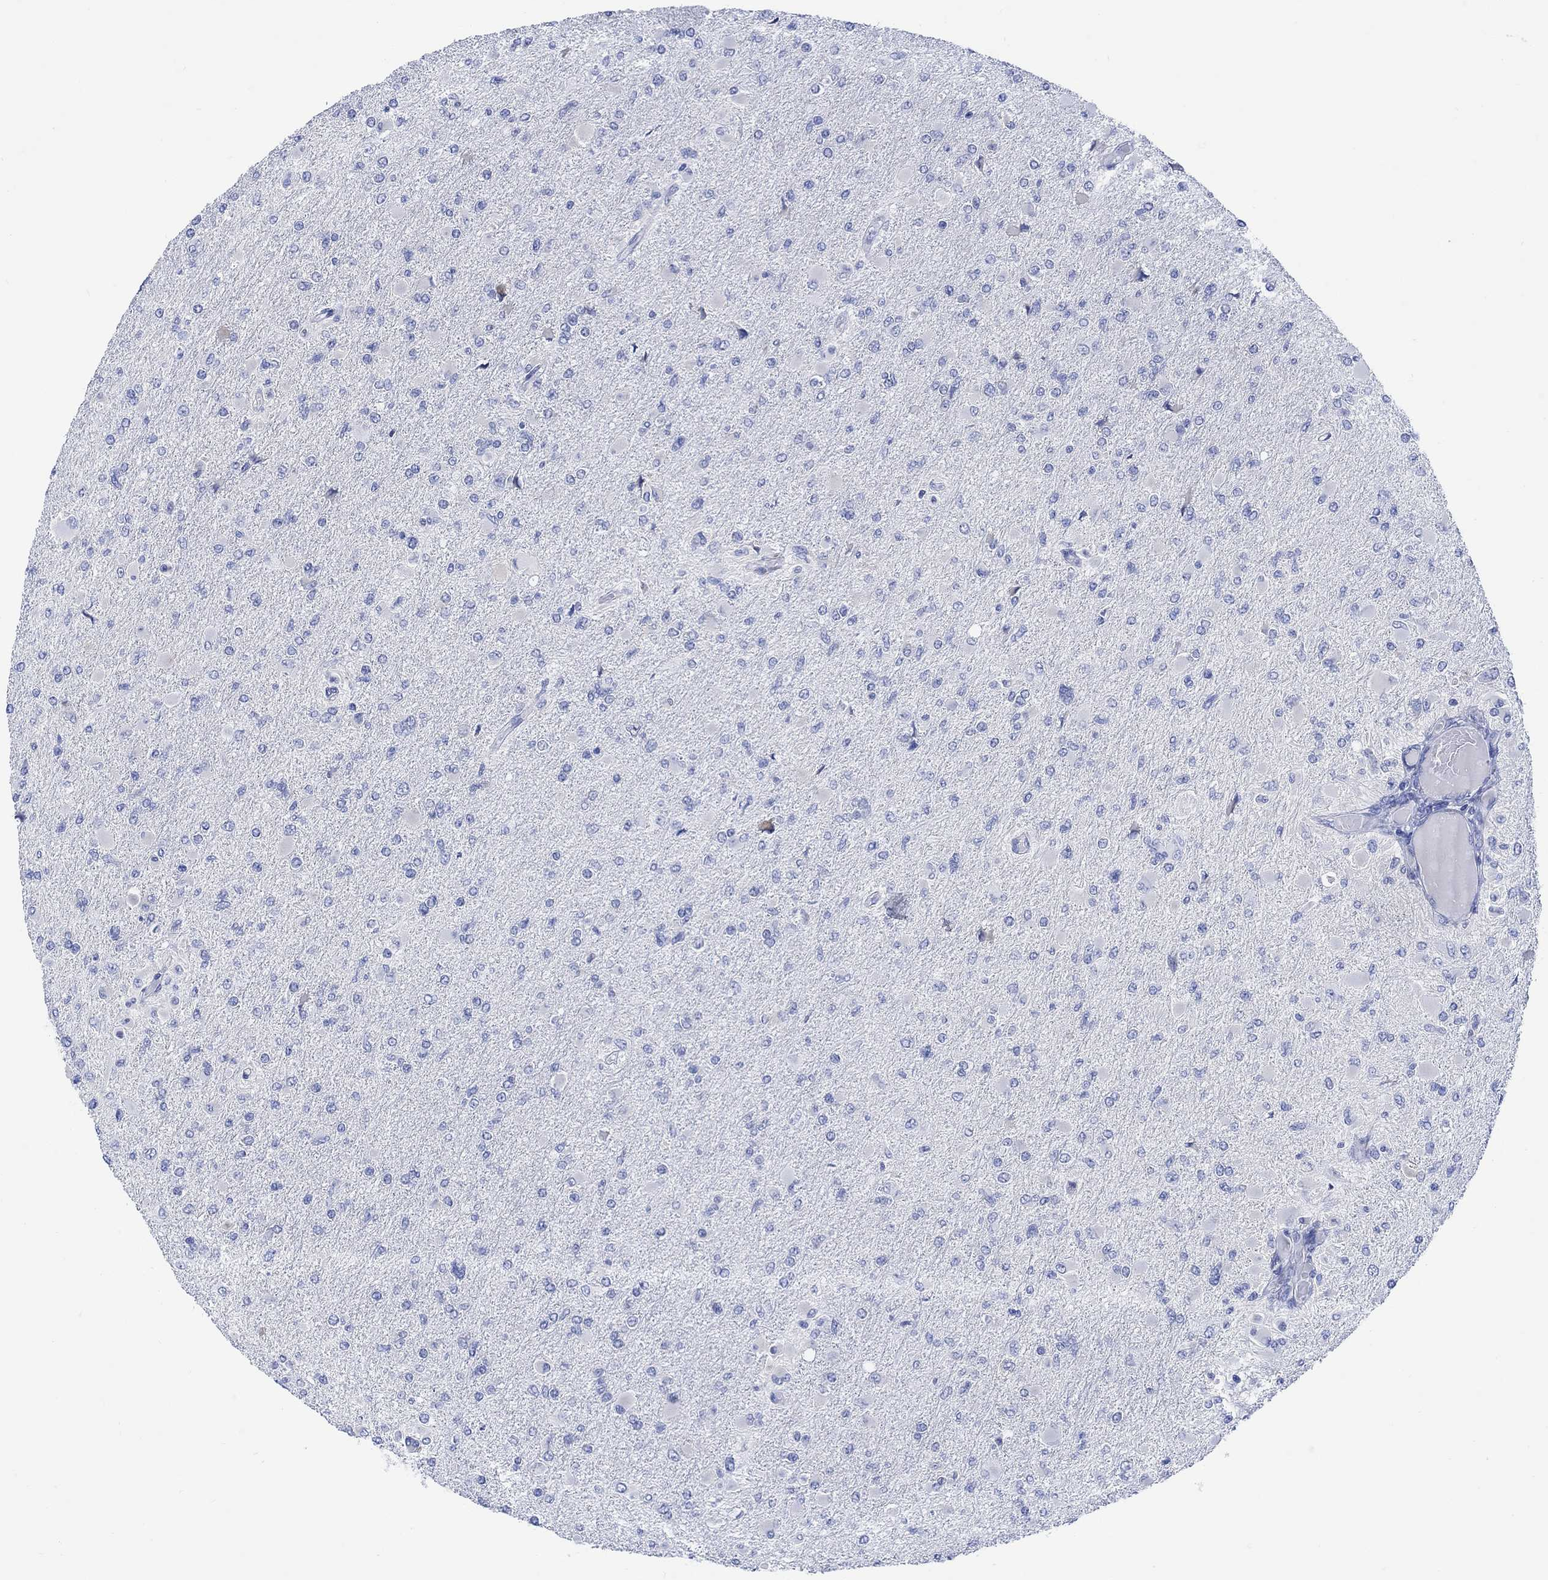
{"staining": {"intensity": "negative", "quantity": "none", "location": "none"}, "tissue": "glioma", "cell_type": "Tumor cells", "image_type": "cancer", "snomed": [{"axis": "morphology", "description": "Glioma, malignant, High grade"}, {"axis": "topography", "description": "Cerebral cortex"}], "caption": "Tumor cells show no significant protein expression in malignant glioma (high-grade).", "gene": "MYL1", "patient": {"sex": "female", "age": 36}}